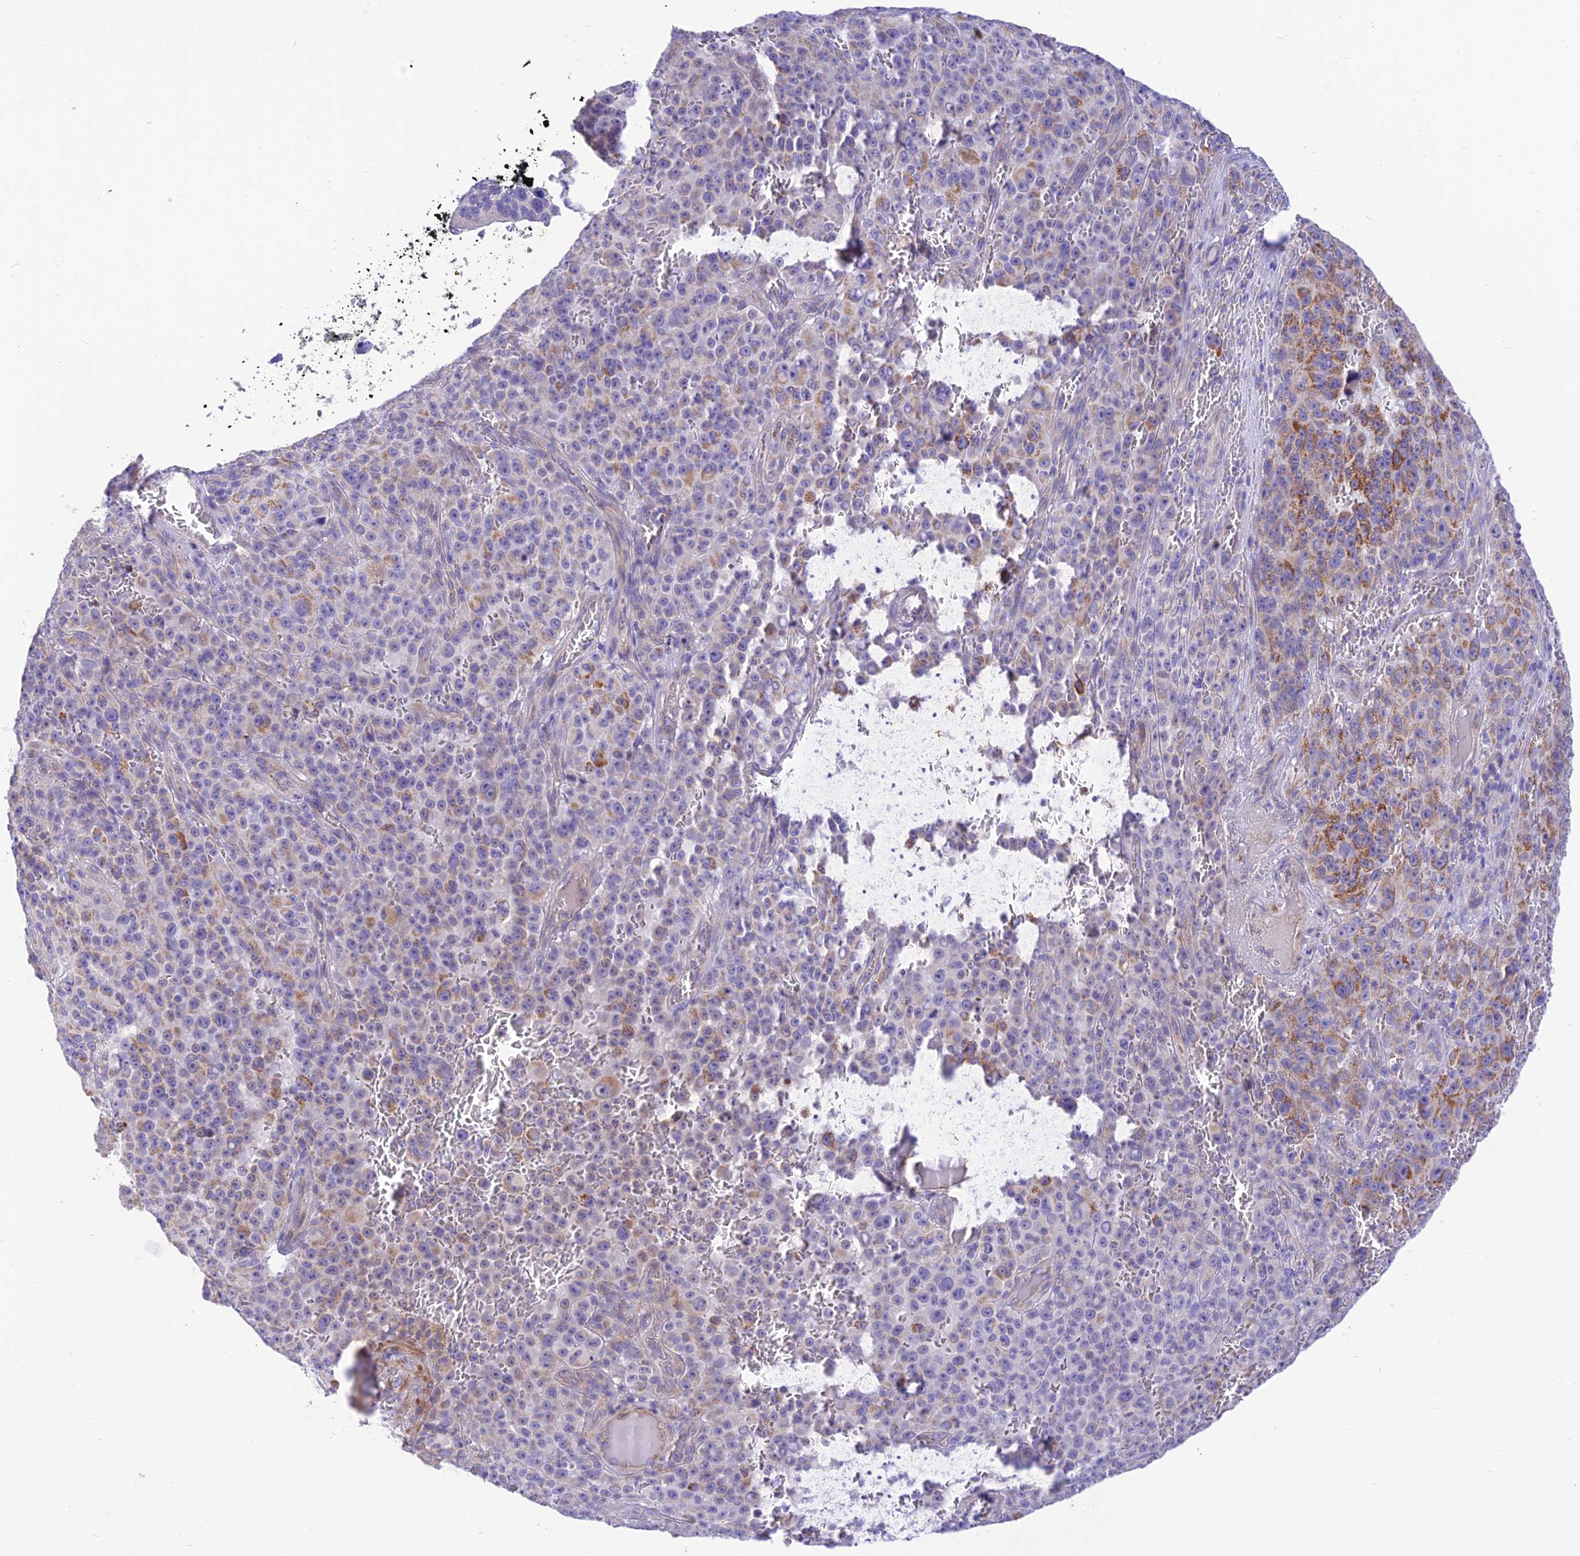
{"staining": {"intensity": "moderate", "quantity": "<25%", "location": "cytoplasmic/membranous"}, "tissue": "melanoma", "cell_type": "Tumor cells", "image_type": "cancer", "snomed": [{"axis": "morphology", "description": "Malignant melanoma, NOS"}, {"axis": "topography", "description": "Skin"}], "caption": "A brown stain highlights moderate cytoplasmic/membranous expression of a protein in malignant melanoma tumor cells.", "gene": "FAM186B", "patient": {"sex": "female", "age": 82}}